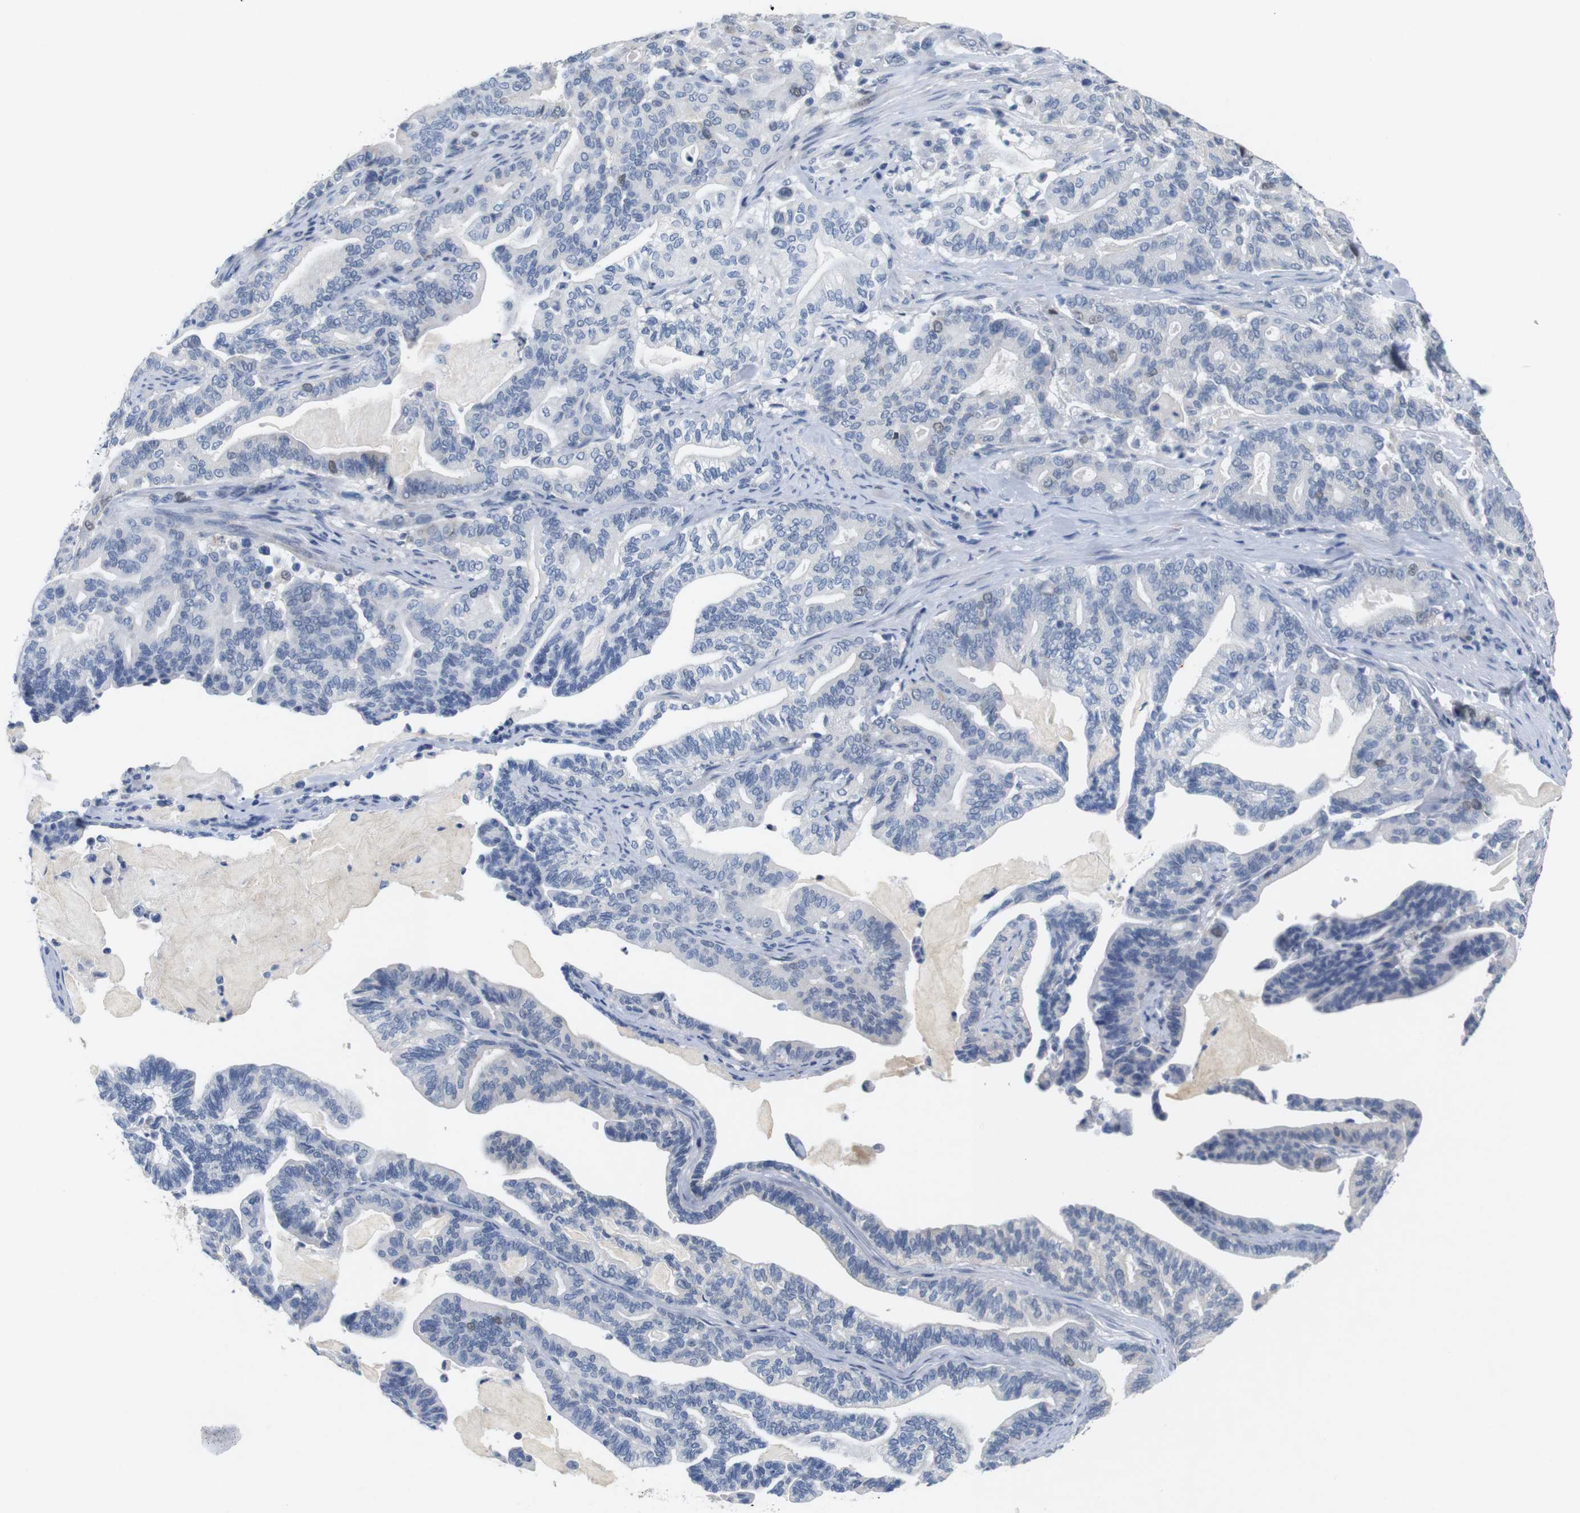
{"staining": {"intensity": "weak", "quantity": "<25%", "location": "nuclear"}, "tissue": "pancreatic cancer", "cell_type": "Tumor cells", "image_type": "cancer", "snomed": [{"axis": "morphology", "description": "Adenocarcinoma, NOS"}, {"axis": "topography", "description": "Pancreas"}], "caption": "Tumor cells are negative for brown protein staining in adenocarcinoma (pancreatic).", "gene": "CDK2", "patient": {"sex": "male", "age": 63}}